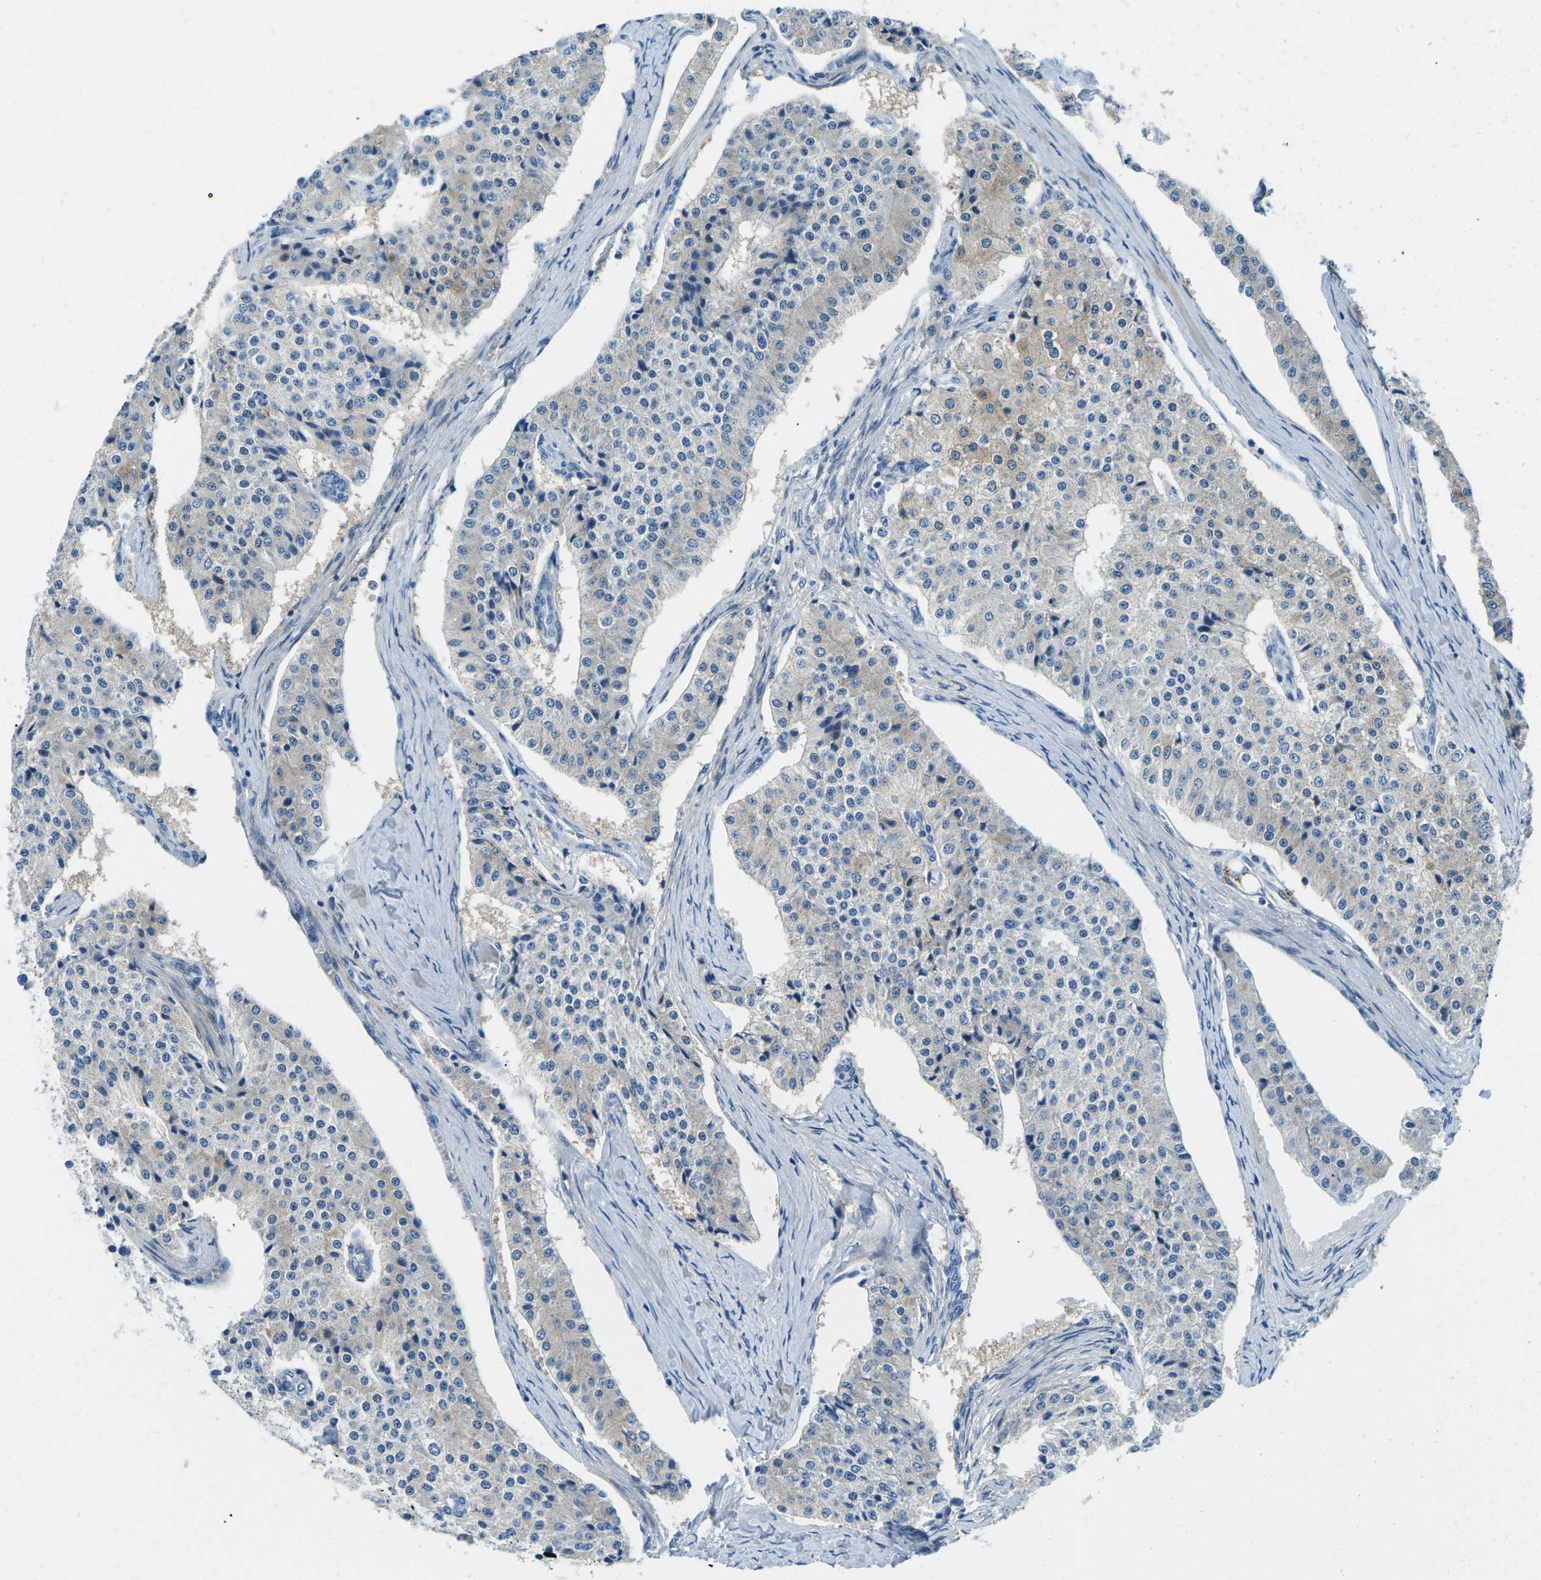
{"staining": {"intensity": "negative", "quantity": "none", "location": "none"}, "tissue": "carcinoid", "cell_type": "Tumor cells", "image_type": "cancer", "snomed": [{"axis": "morphology", "description": "Carcinoid, malignant, NOS"}, {"axis": "topography", "description": "Colon"}], "caption": "An immunohistochemistry photomicrograph of carcinoid is shown. There is no staining in tumor cells of carcinoid.", "gene": "CFB", "patient": {"sex": "female", "age": 52}}